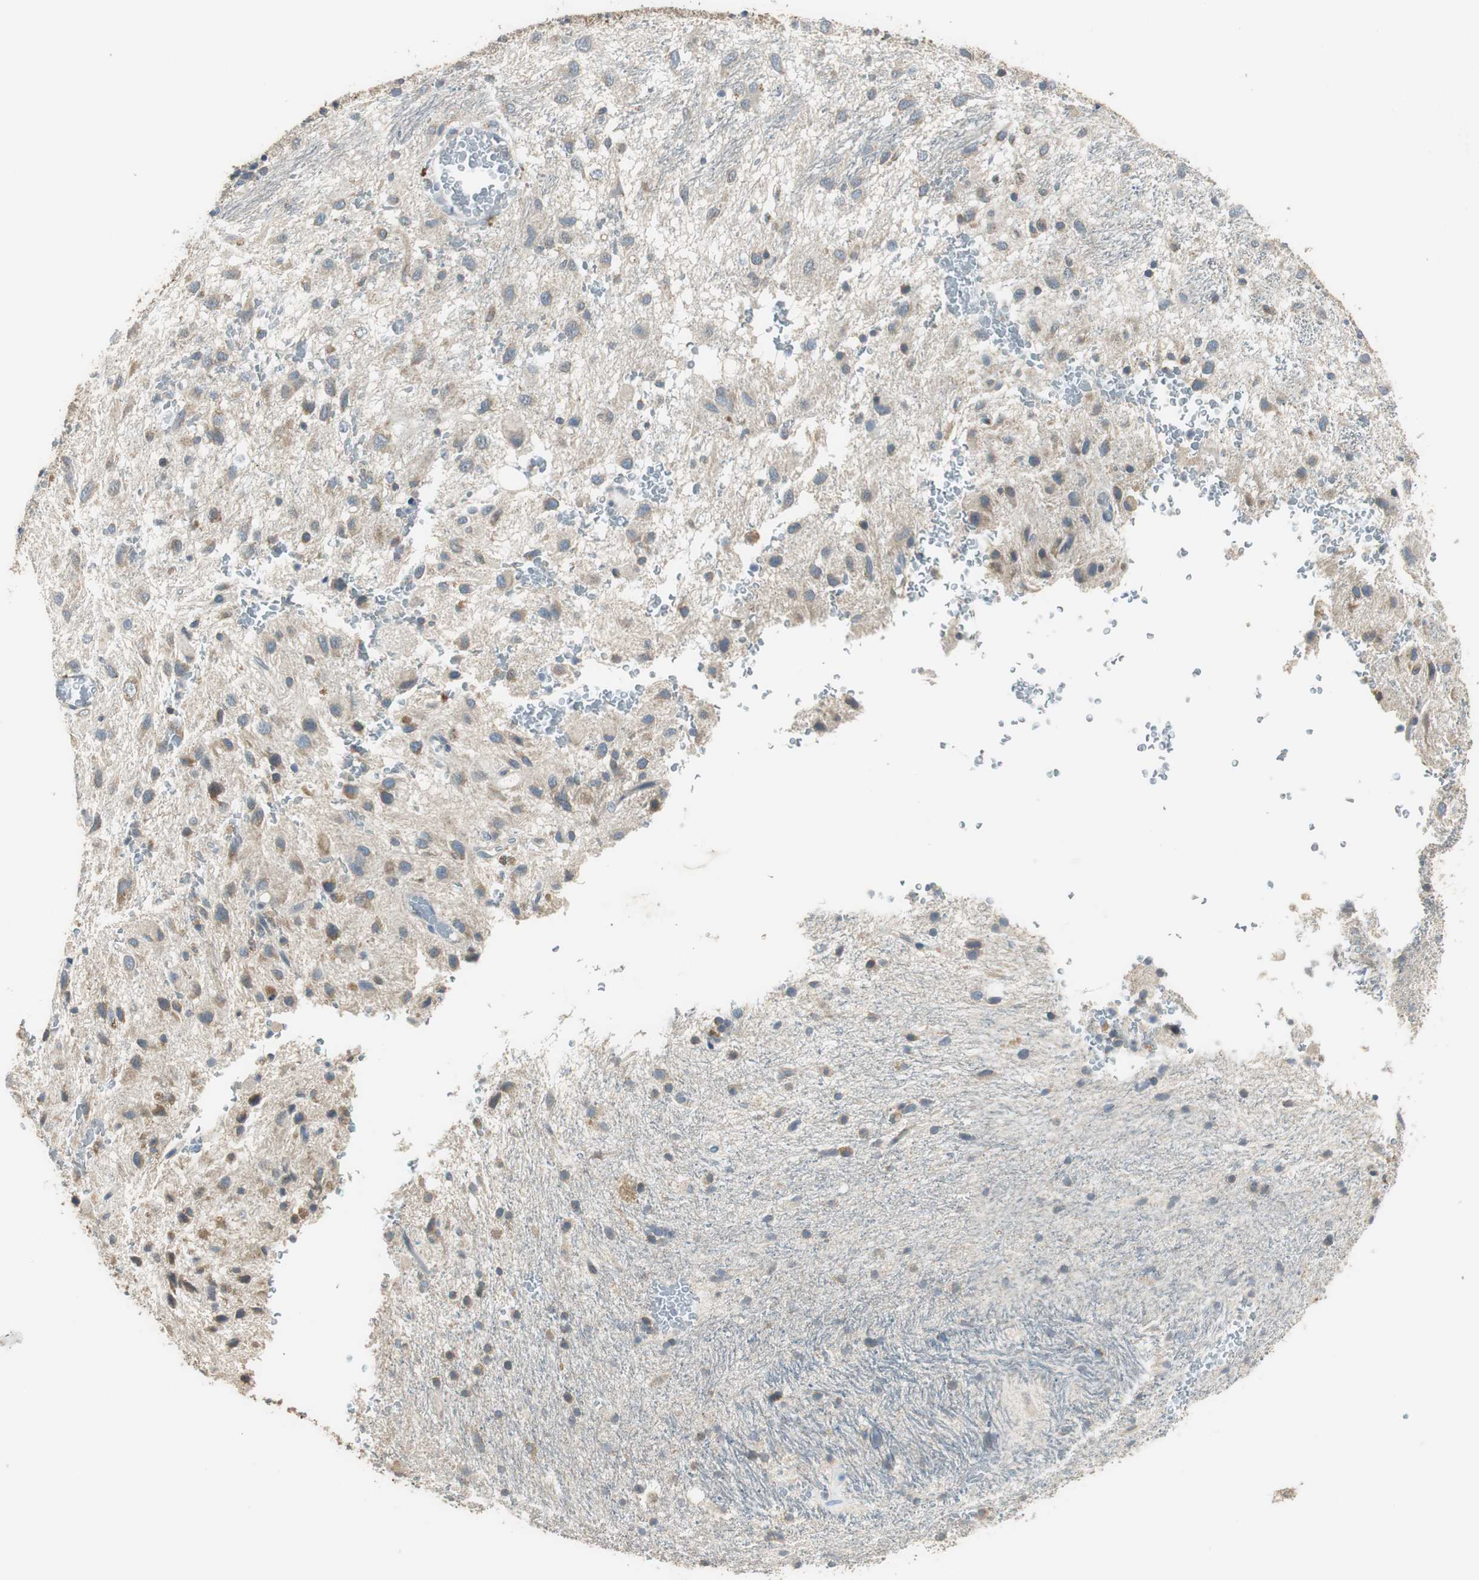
{"staining": {"intensity": "weak", "quantity": ">75%", "location": "cytoplasmic/membranous"}, "tissue": "glioma", "cell_type": "Tumor cells", "image_type": "cancer", "snomed": [{"axis": "morphology", "description": "Glioma, malignant, Low grade"}, {"axis": "topography", "description": "Brain"}], "caption": "Immunohistochemical staining of malignant glioma (low-grade) reveals low levels of weak cytoplasmic/membranous expression in approximately >75% of tumor cells.", "gene": "MSTO1", "patient": {"sex": "male", "age": 77}}